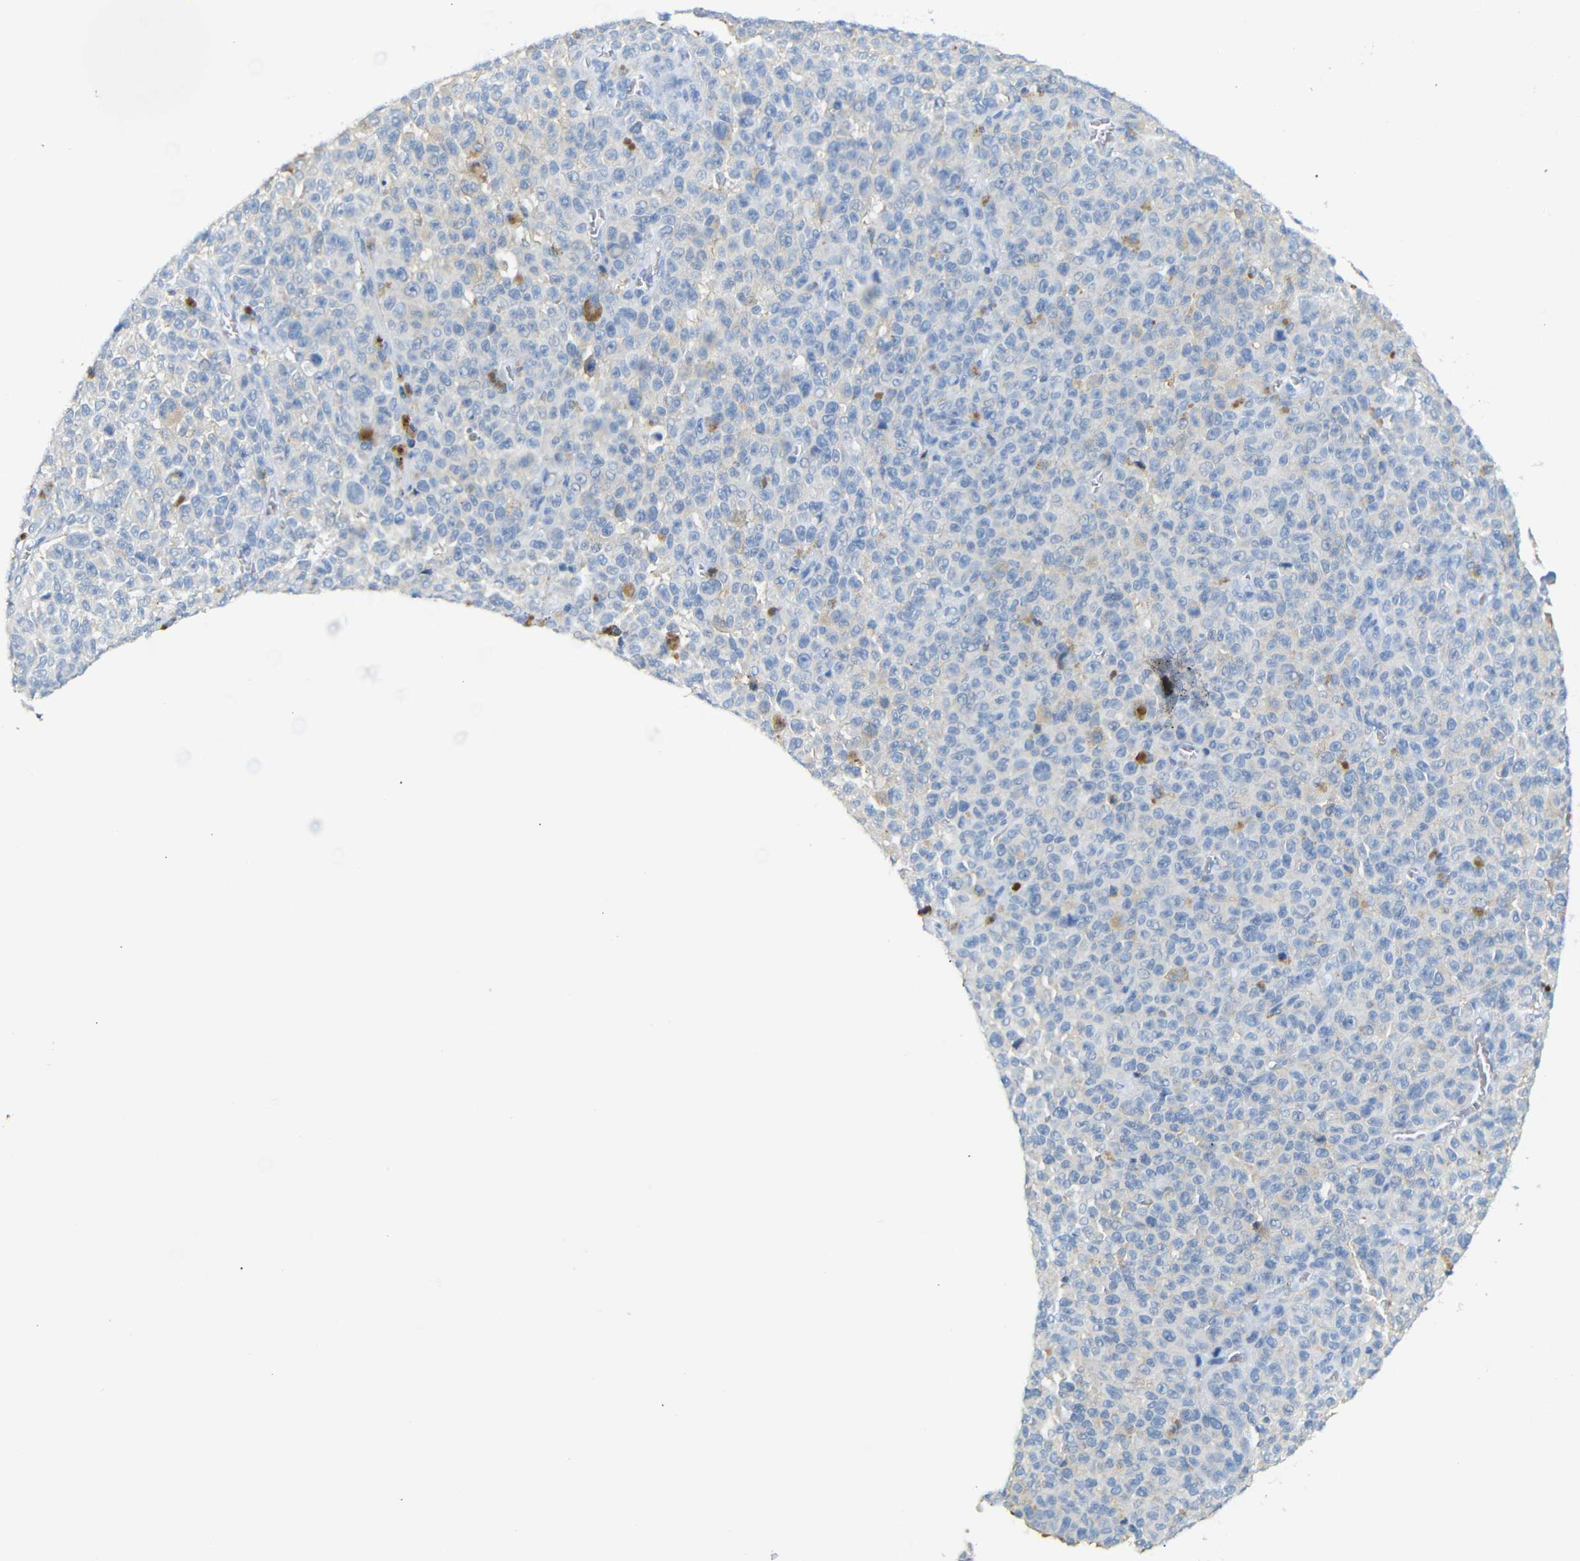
{"staining": {"intensity": "negative", "quantity": "none", "location": "none"}, "tissue": "melanoma", "cell_type": "Tumor cells", "image_type": "cancer", "snomed": [{"axis": "morphology", "description": "Malignant melanoma, NOS"}, {"axis": "topography", "description": "Skin"}], "caption": "There is no significant expression in tumor cells of melanoma. The staining was performed using DAB (3,3'-diaminobenzidine) to visualize the protein expression in brown, while the nuclei were stained in blue with hematoxylin (Magnification: 20x).", "gene": "FCRL1", "patient": {"sex": "female", "age": 82}}